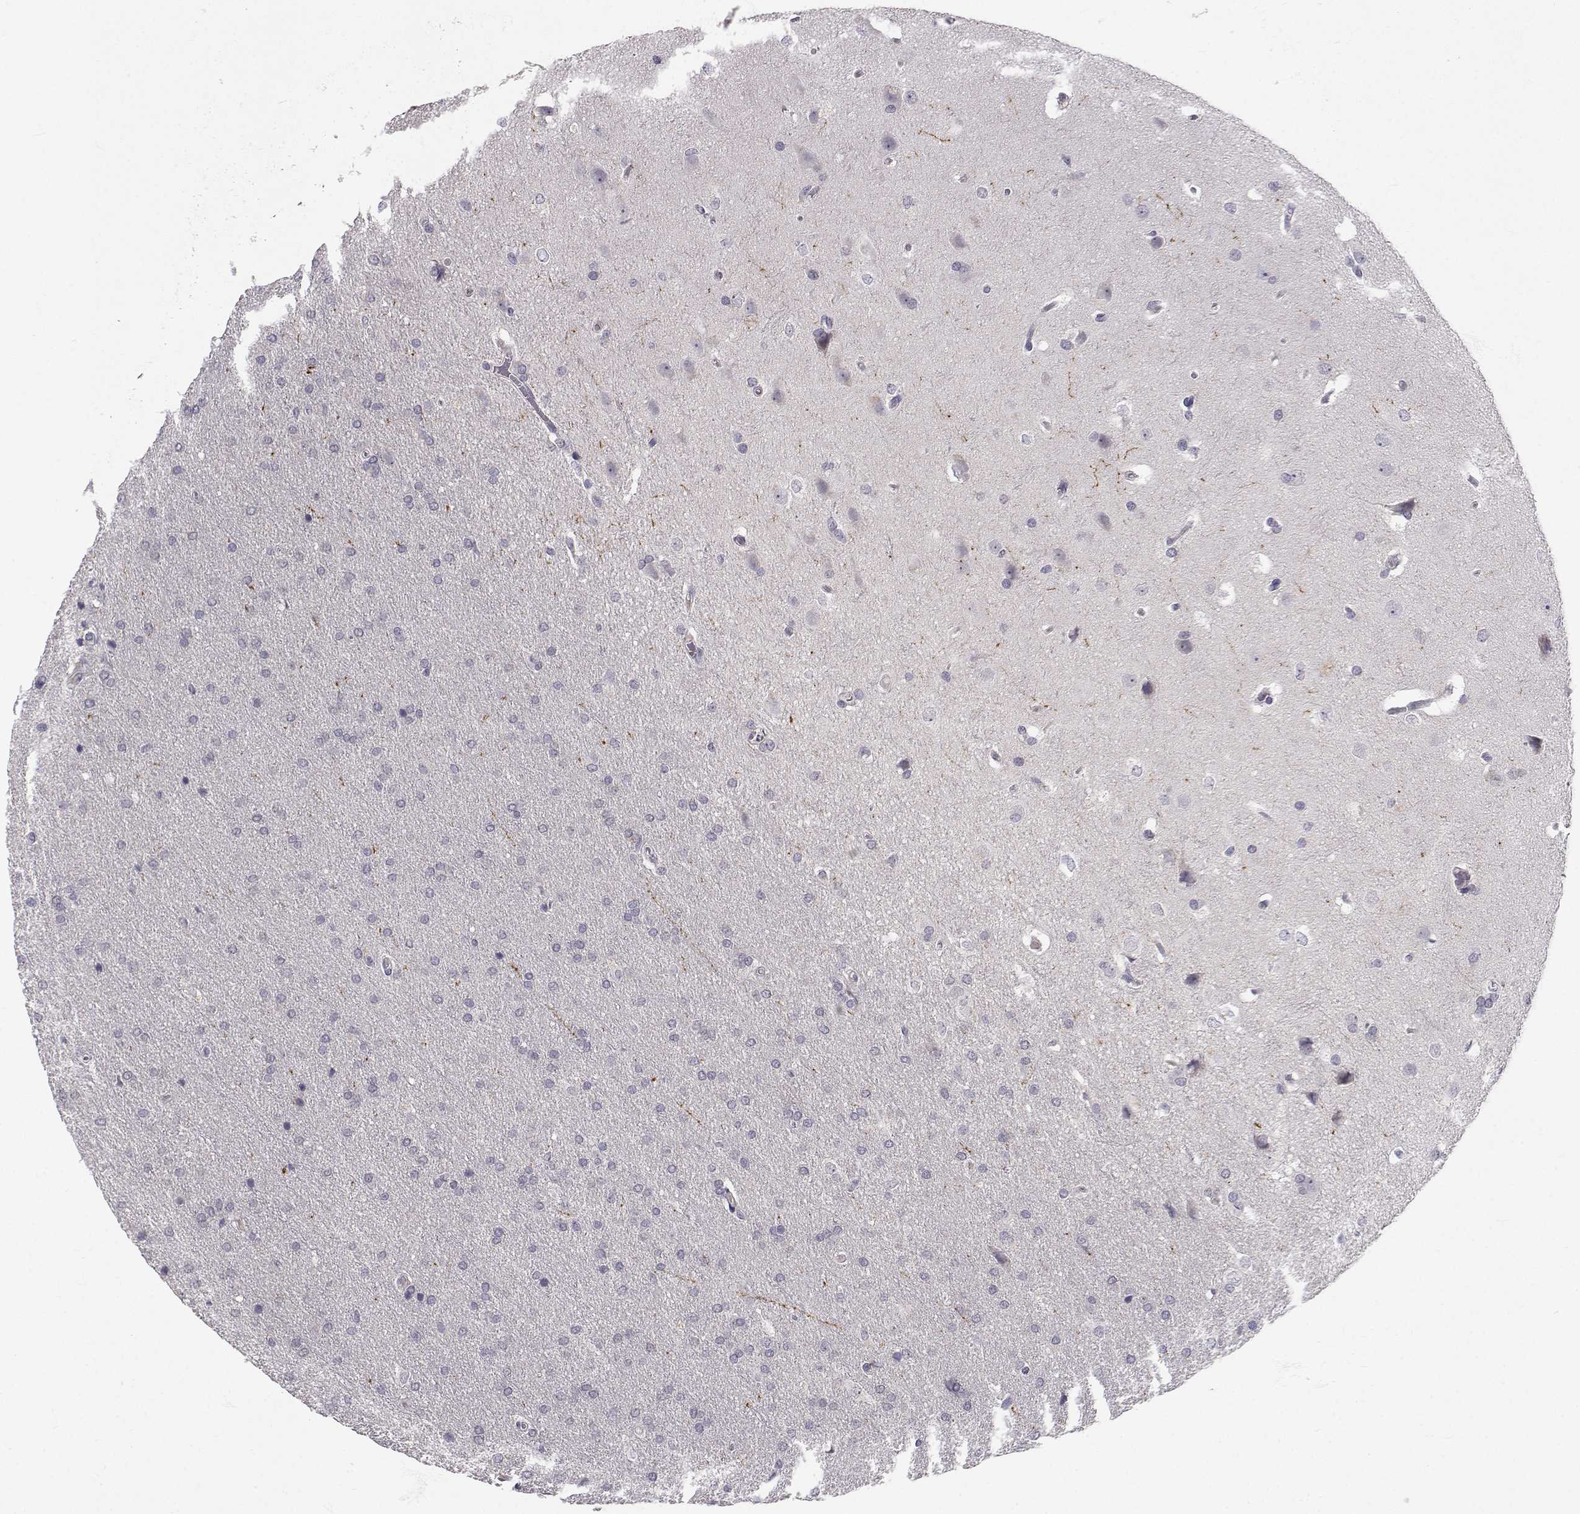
{"staining": {"intensity": "negative", "quantity": "none", "location": "none"}, "tissue": "glioma", "cell_type": "Tumor cells", "image_type": "cancer", "snomed": [{"axis": "morphology", "description": "Glioma, malignant, Low grade"}, {"axis": "topography", "description": "Brain"}], "caption": "Glioma stained for a protein using immunohistochemistry (IHC) displays no expression tumor cells.", "gene": "SLC6A3", "patient": {"sex": "female", "age": 32}}